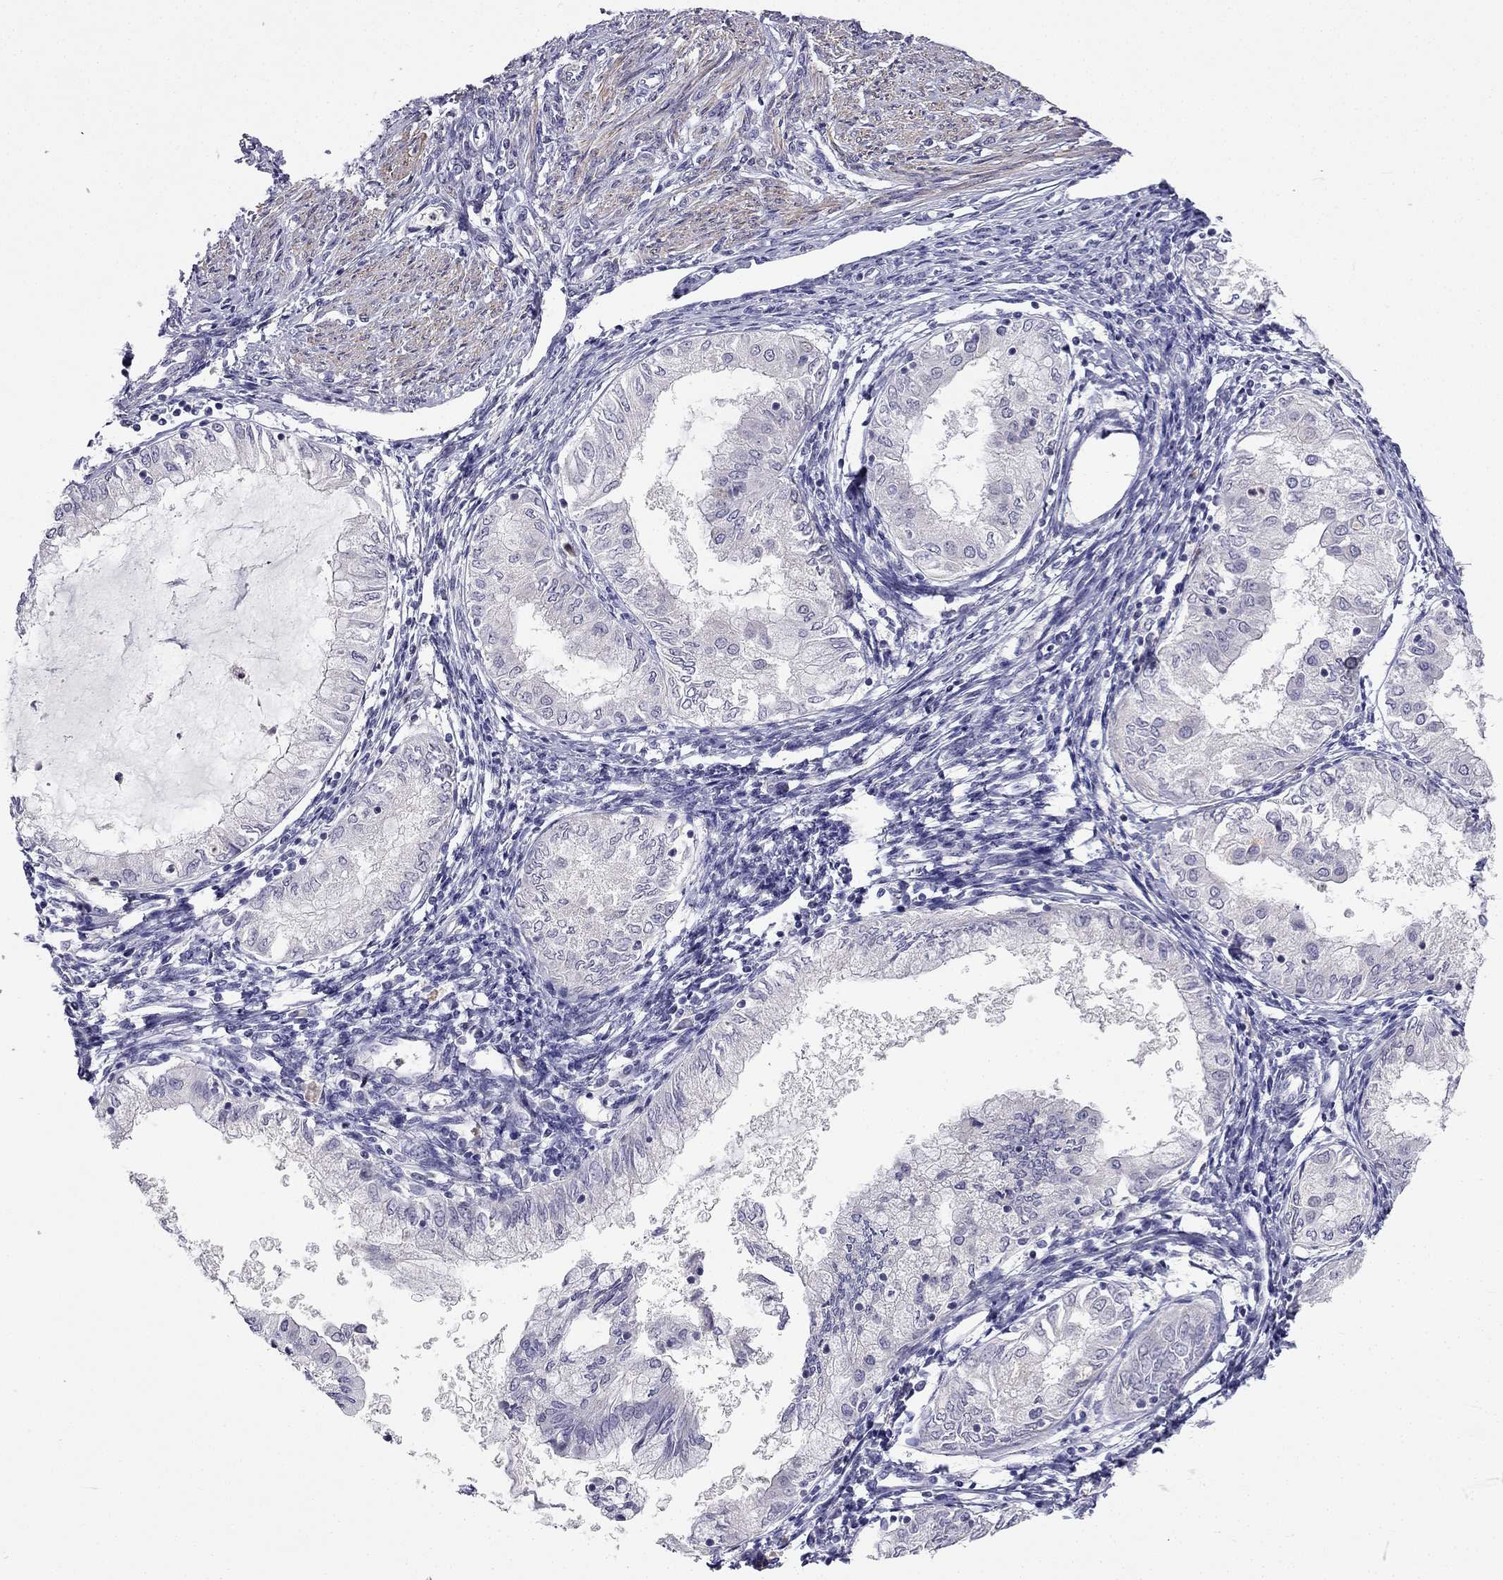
{"staining": {"intensity": "negative", "quantity": "none", "location": "none"}, "tissue": "endometrial cancer", "cell_type": "Tumor cells", "image_type": "cancer", "snomed": [{"axis": "morphology", "description": "Adenocarcinoma, NOS"}, {"axis": "topography", "description": "Endometrium"}], "caption": "Human endometrial cancer stained for a protein using IHC shows no staining in tumor cells.", "gene": "C16orf89", "patient": {"sex": "female", "age": 68}}